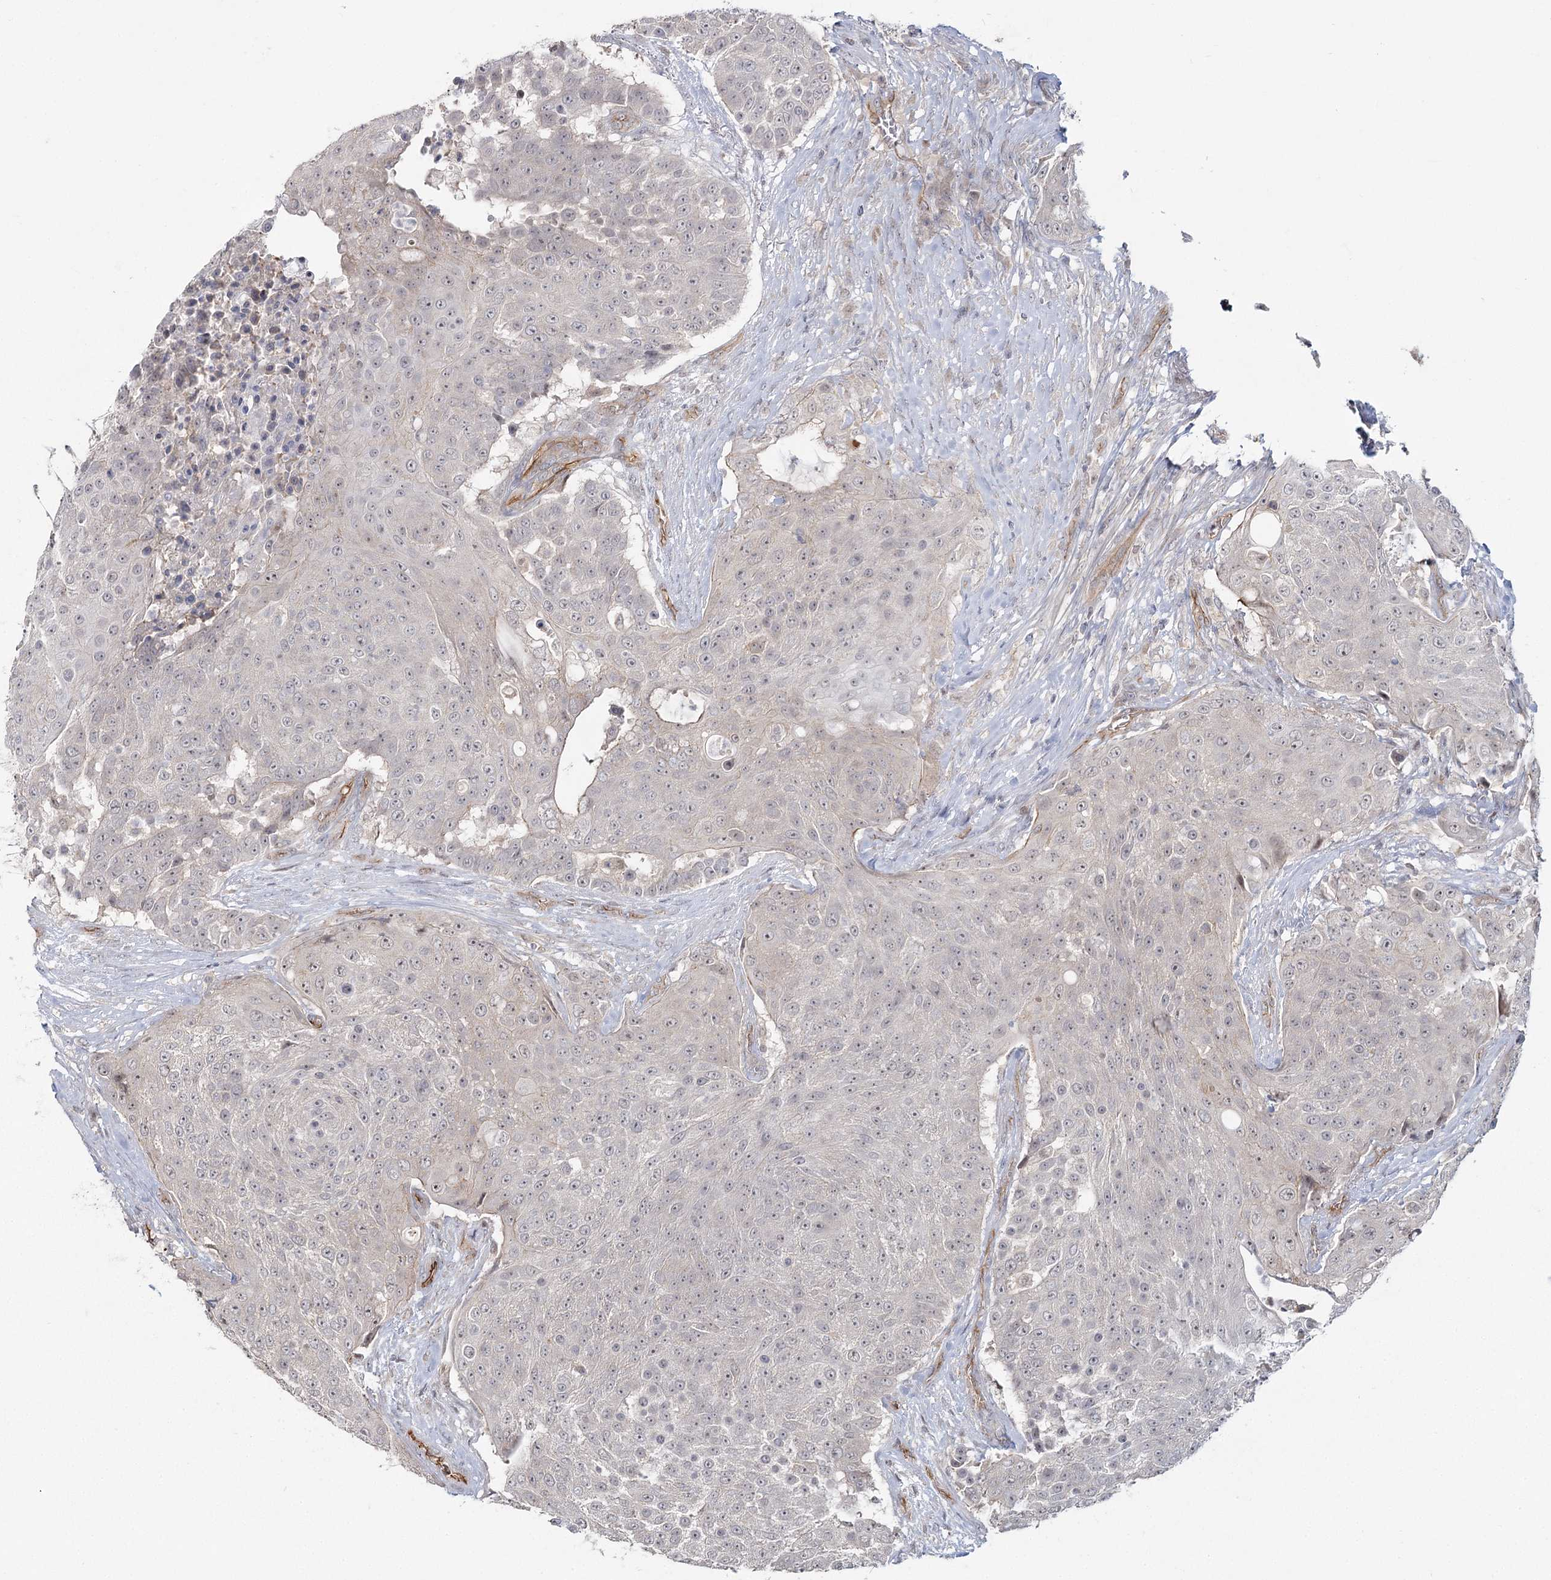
{"staining": {"intensity": "negative", "quantity": "none", "location": "none"}, "tissue": "urothelial cancer", "cell_type": "Tumor cells", "image_type": "cancer", "snomed": [{"axis": "morphology", "description": "Urothelial carcinoma, High grade"}, {"axis": "topography", "description": "Urinary bladder"}], "caption": "Urothelial cancer was stained to show a protein in brown. There is no significant expression in tumor cells. (DAB (3,3'-diaminobenzidine) IHC, high magnification).", "gene": "RPP14", "patient": {"sex": "female", "age": 63}}